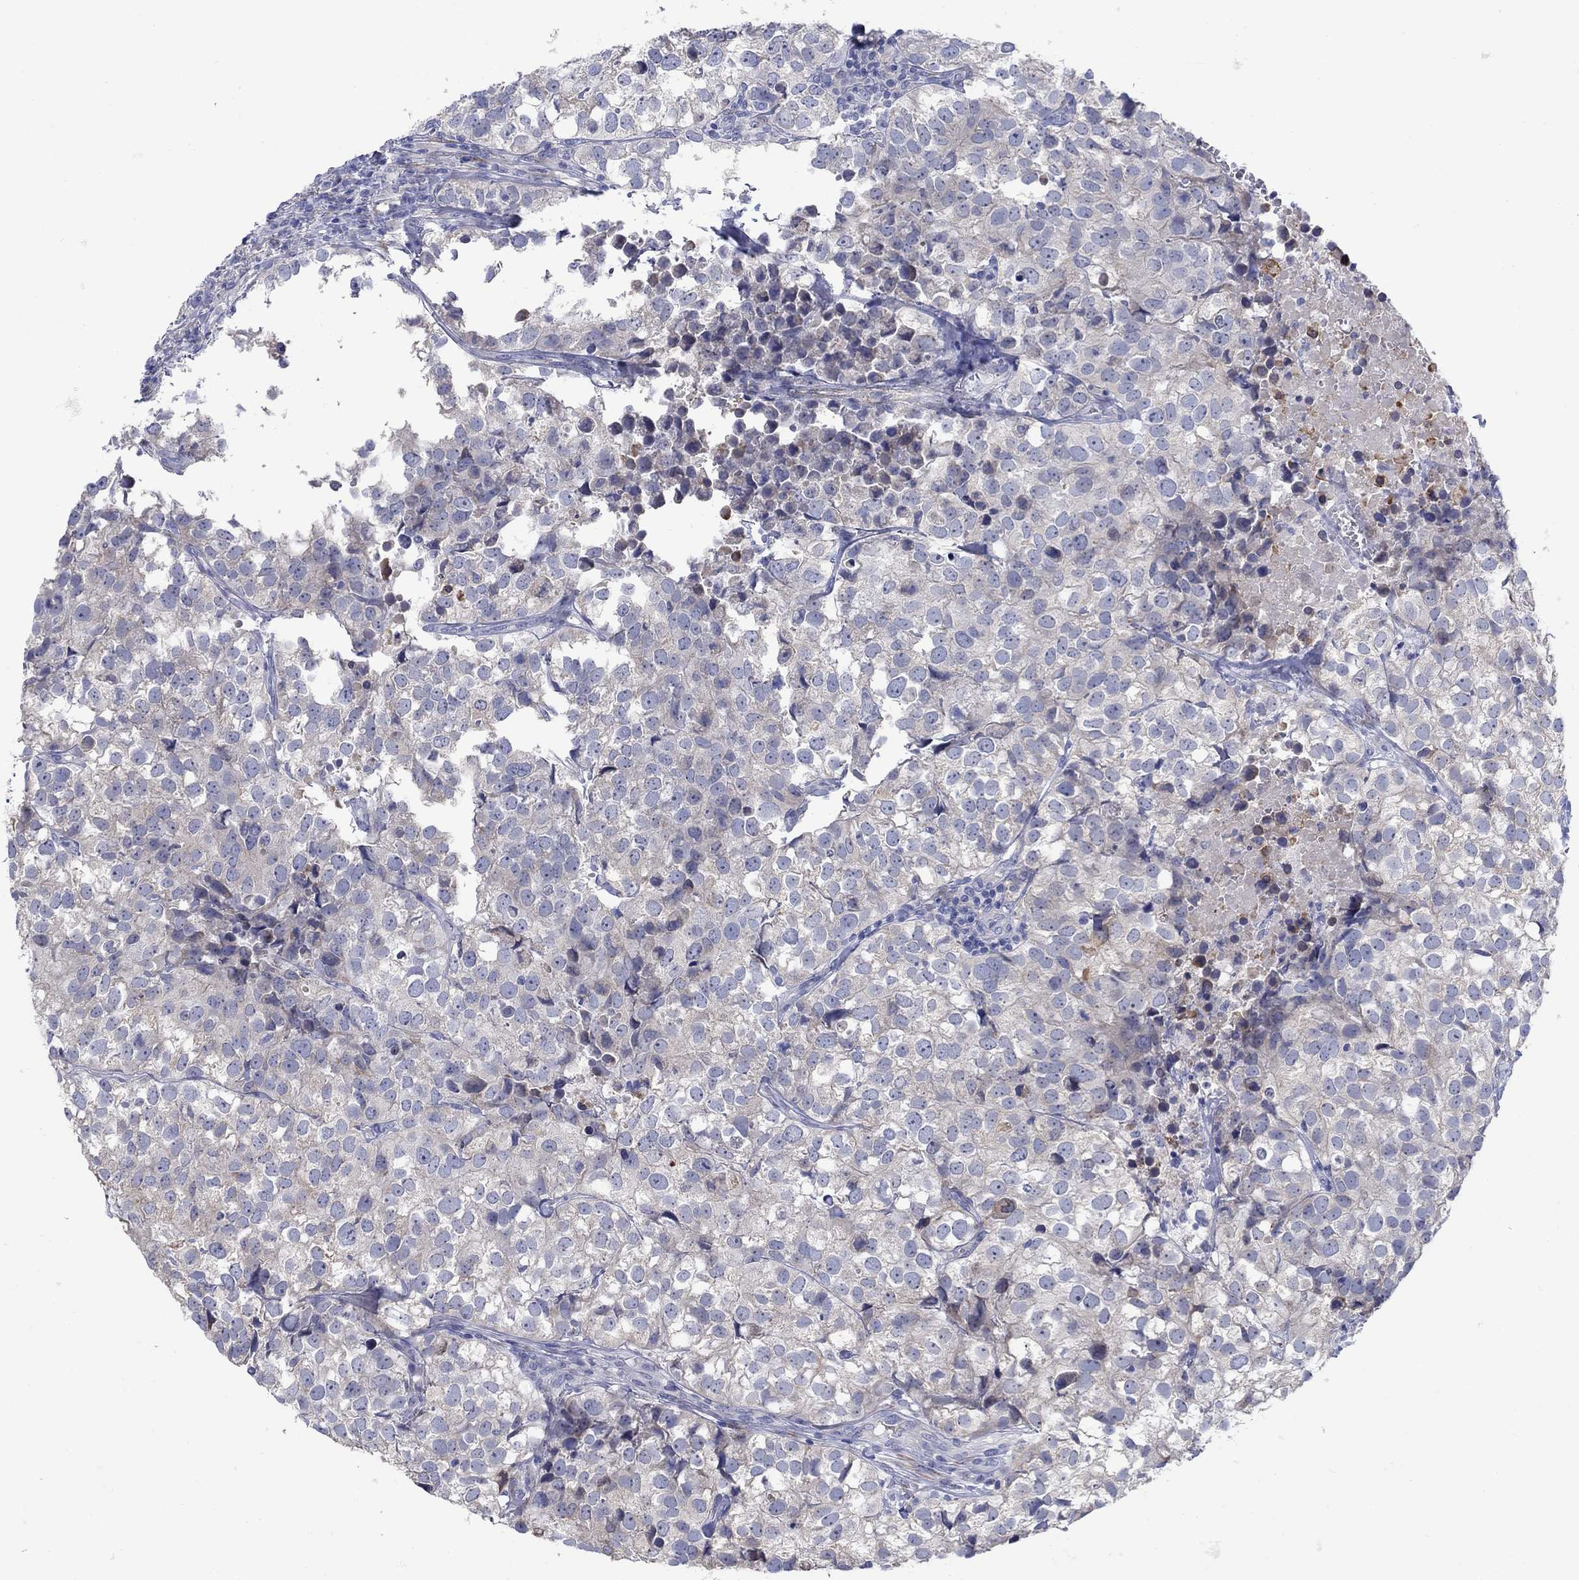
{"staining": {"intensity": "negative", "quantity": "none", "location": "none"}, "tissue": "breast cancer", "cell_type": "Tumor cells", "image_type": "cancer", "snomed": [{"axis": "morphology", "description": "Duct carcinoma"}, {"axis": "topography", "description": "Breast"}], "caption": "This is an immunohistochemistry (IHC) histopathology image of human infiltrating ductal carcinoma (breast). There is no expression in tumor cells.", "gene": "REEP2", "patient": {"sex": "female", "age": 30}}